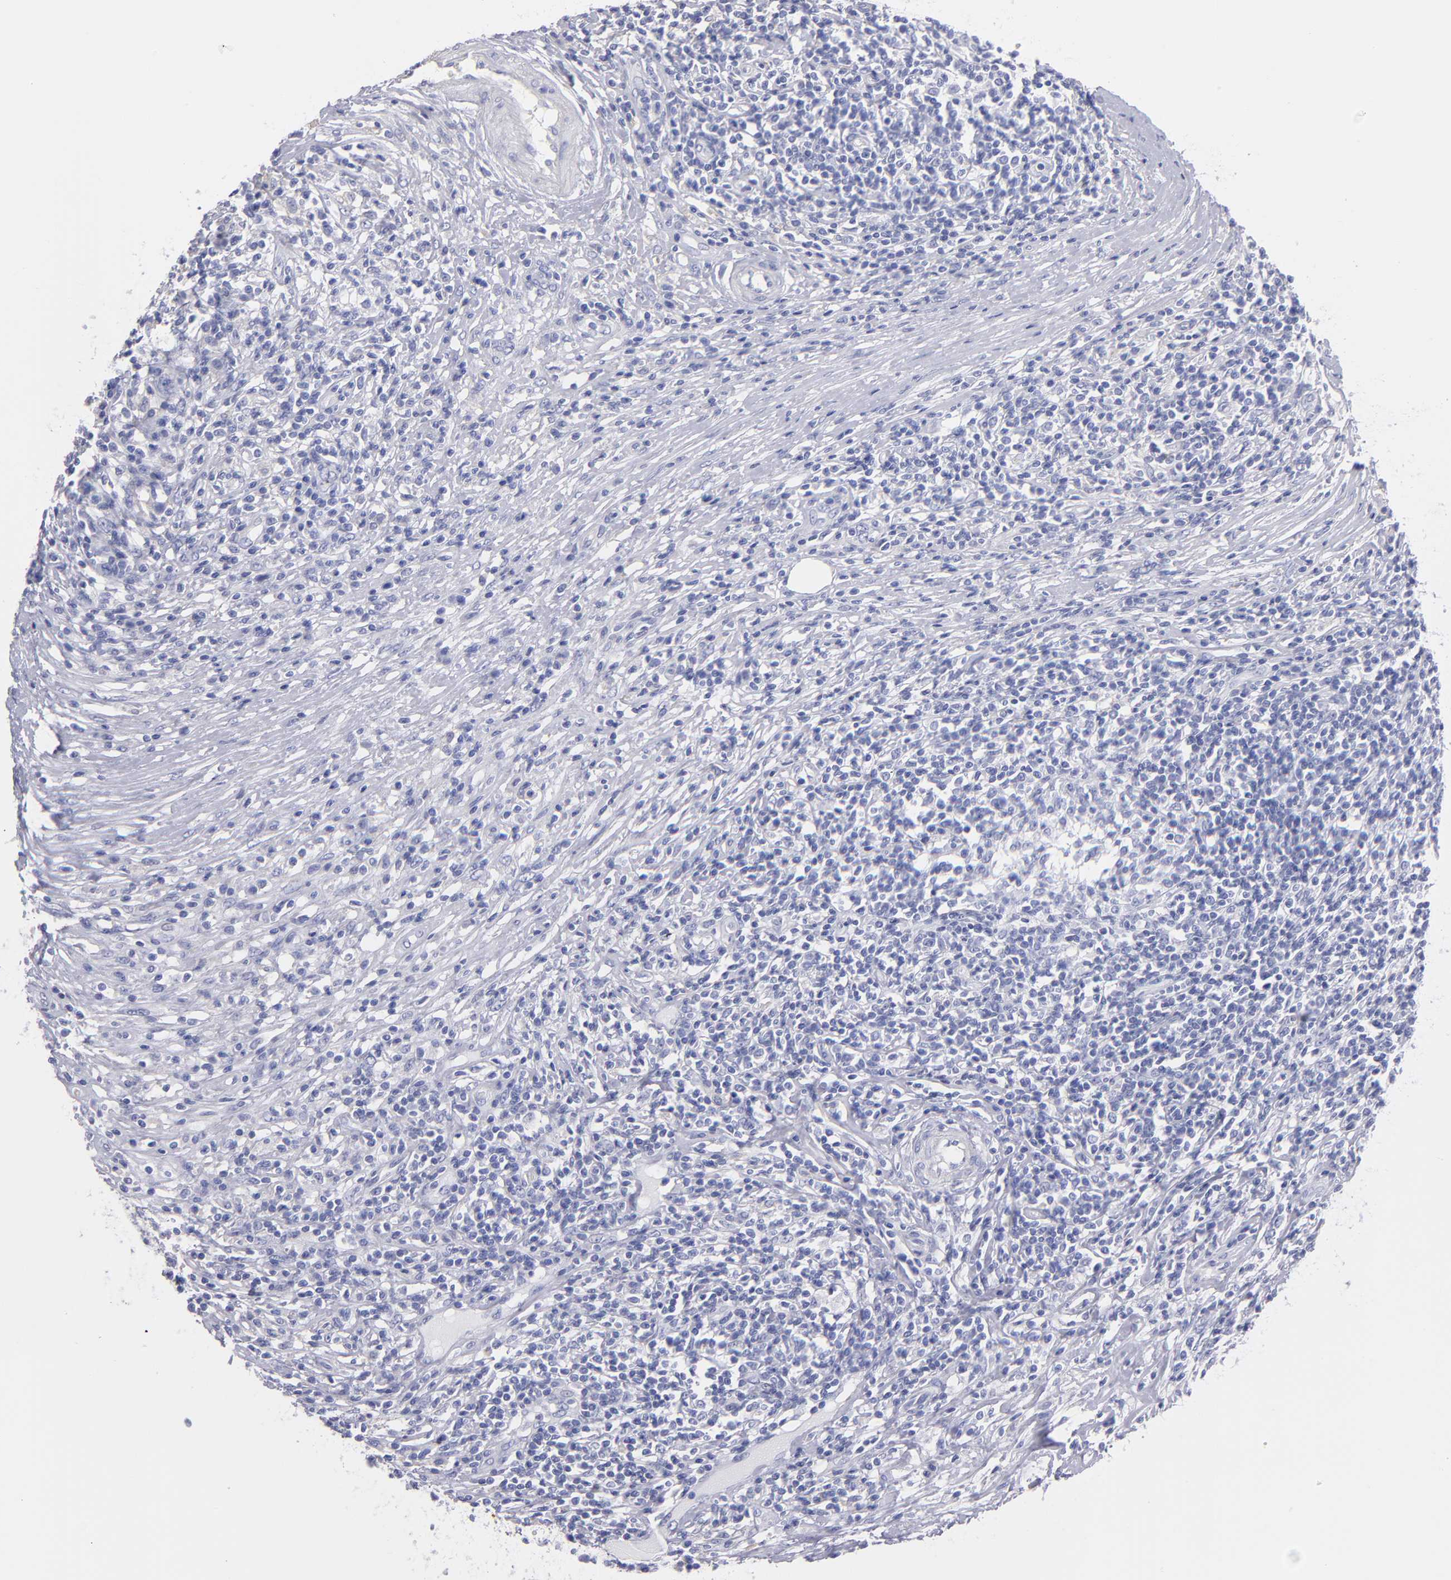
{"staining": {"intensity": "negative", "quantity": "none", "location": "none"}, "tissue": "lymphoma", "cell_type": "Tumor cells", "image_type": "cancer", "snomed": [{"axis": "morphology", "description": "Malignant lymphoma, non-Hodgkin's type, High grade"}, {"axis": "topography", "description": "Lymph node"}], "caption": "An immunohistochemistry photomicrograph of high-grade malignant lymphoma, non-Hodgkin's type is shown. There is no staining in tumor cells of high-grade malignant lymphoma, non-Hodgkin's type.", "gene": "MB", "patient": {"sex": "female", "age": 84}}